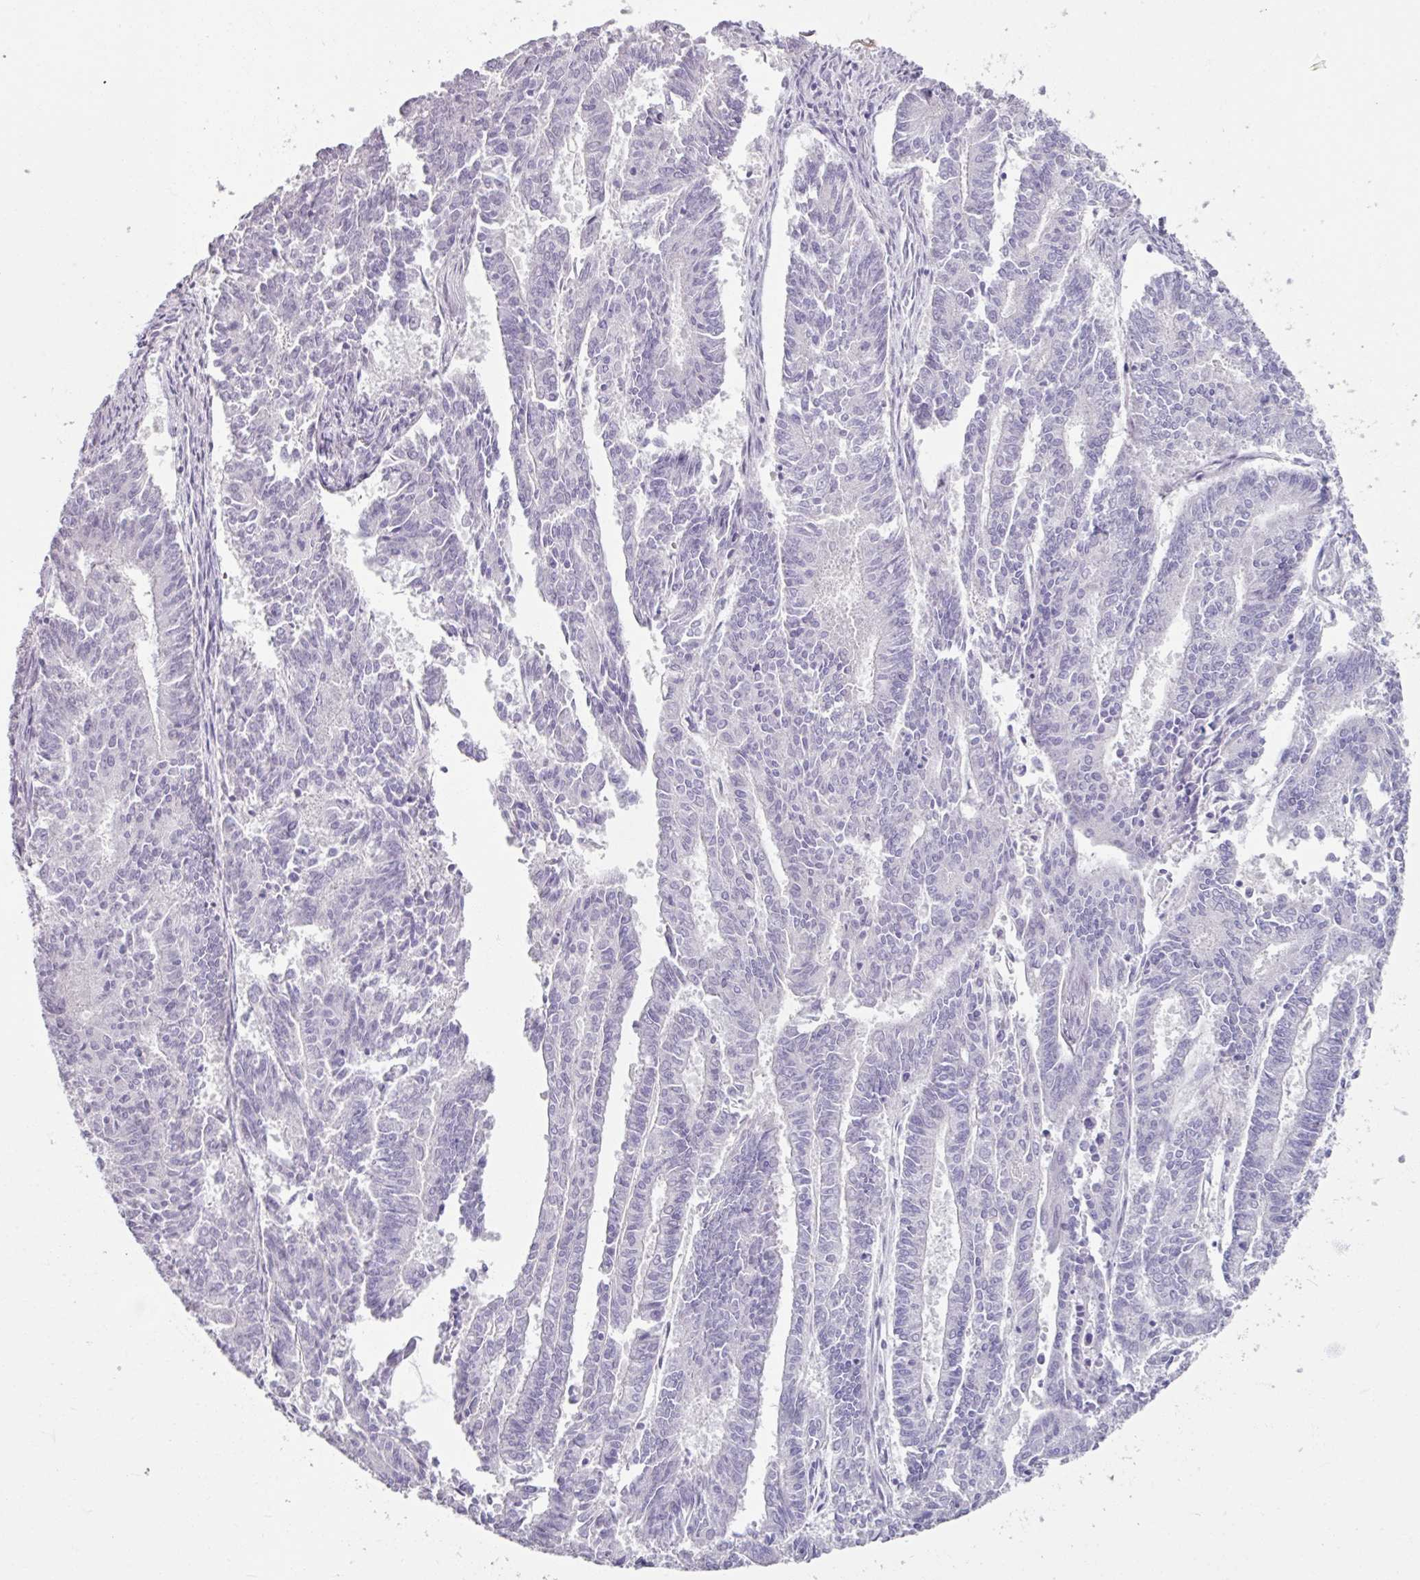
{"staining": {"intensity": "negative", "quantity": "none", "location": "none"}, "tissue": "endometrial cancer", "cell_type": "Tumor cells", "image_type": "cancer", "snomed": [{"axis": "morphology", "description": "Adenocarcinoma, NOS"}, {"axis": "topography", "description": "Endometrium"}], "caption": "Immunohistochemistry (IHC) image of human endometrial cancer stained for a protein (brown), which shows no expression in tumor cells. Brightfield microscopy of immunohistochemistry (IHC) stained with DAB (brown) and hematoxylin (blue), captured at high magnification.", "gene": "ARG1", "patient": {"sex": "female", "age": 59}}